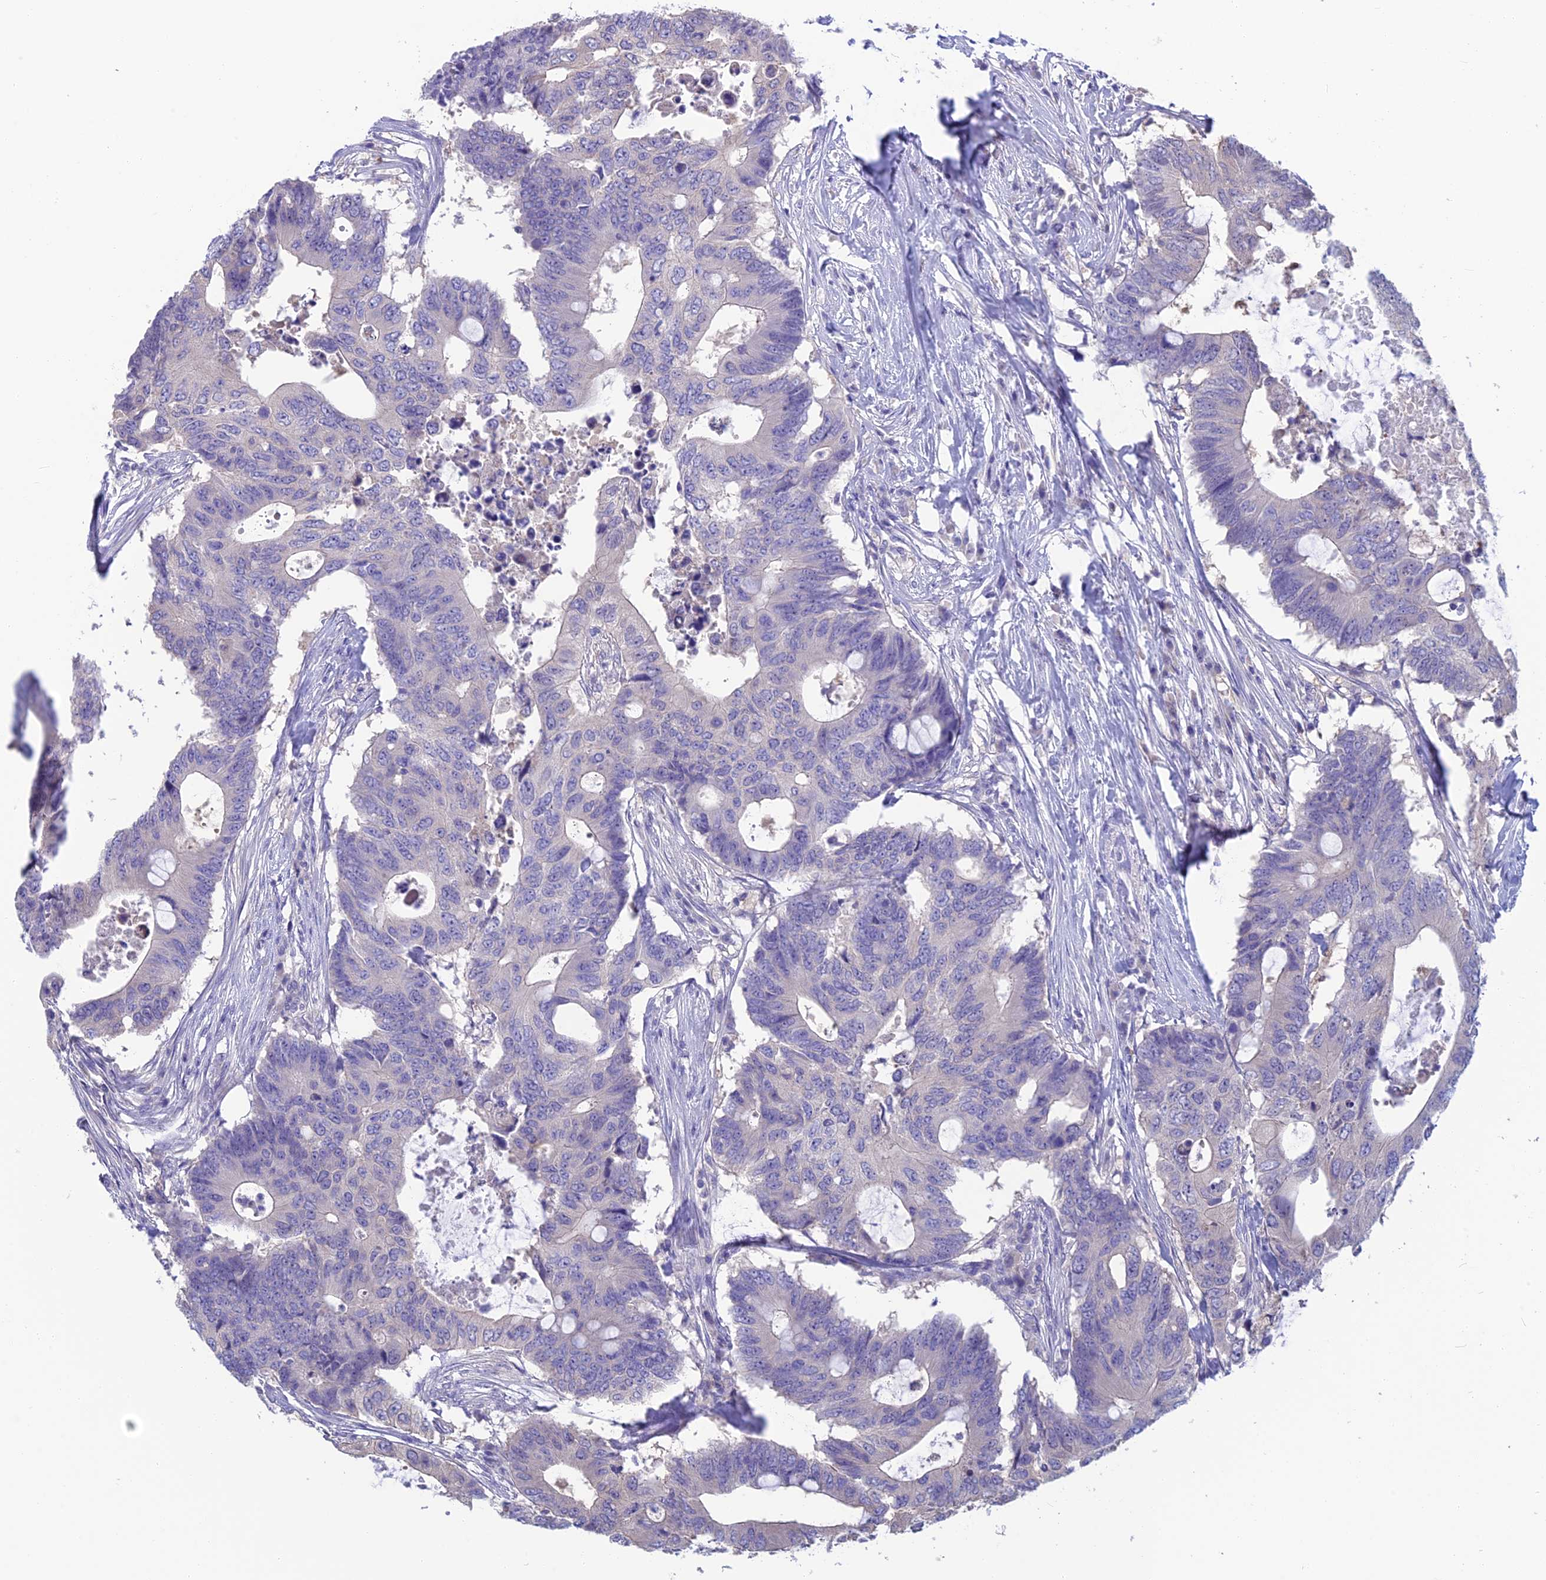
{"staining": {"intensity": "negative", "quantity": "none", "location": "none"}, "tissue": "colorectal cancer", "cell_type": "Tumor cells", "image_type": "cancer", "snomed": [{"axis": "morphology", "description": "Adenocarcinoma, NOS"}, {"axis": "topography", "description": "Colon"}], "caption": "Immunohistochemical staining of human colorectal adenocarcinoma demonstrates no significant positivity in tumor cells.", "gene": "SNAP91", "patient": {"sex": "male", "age": 71}}